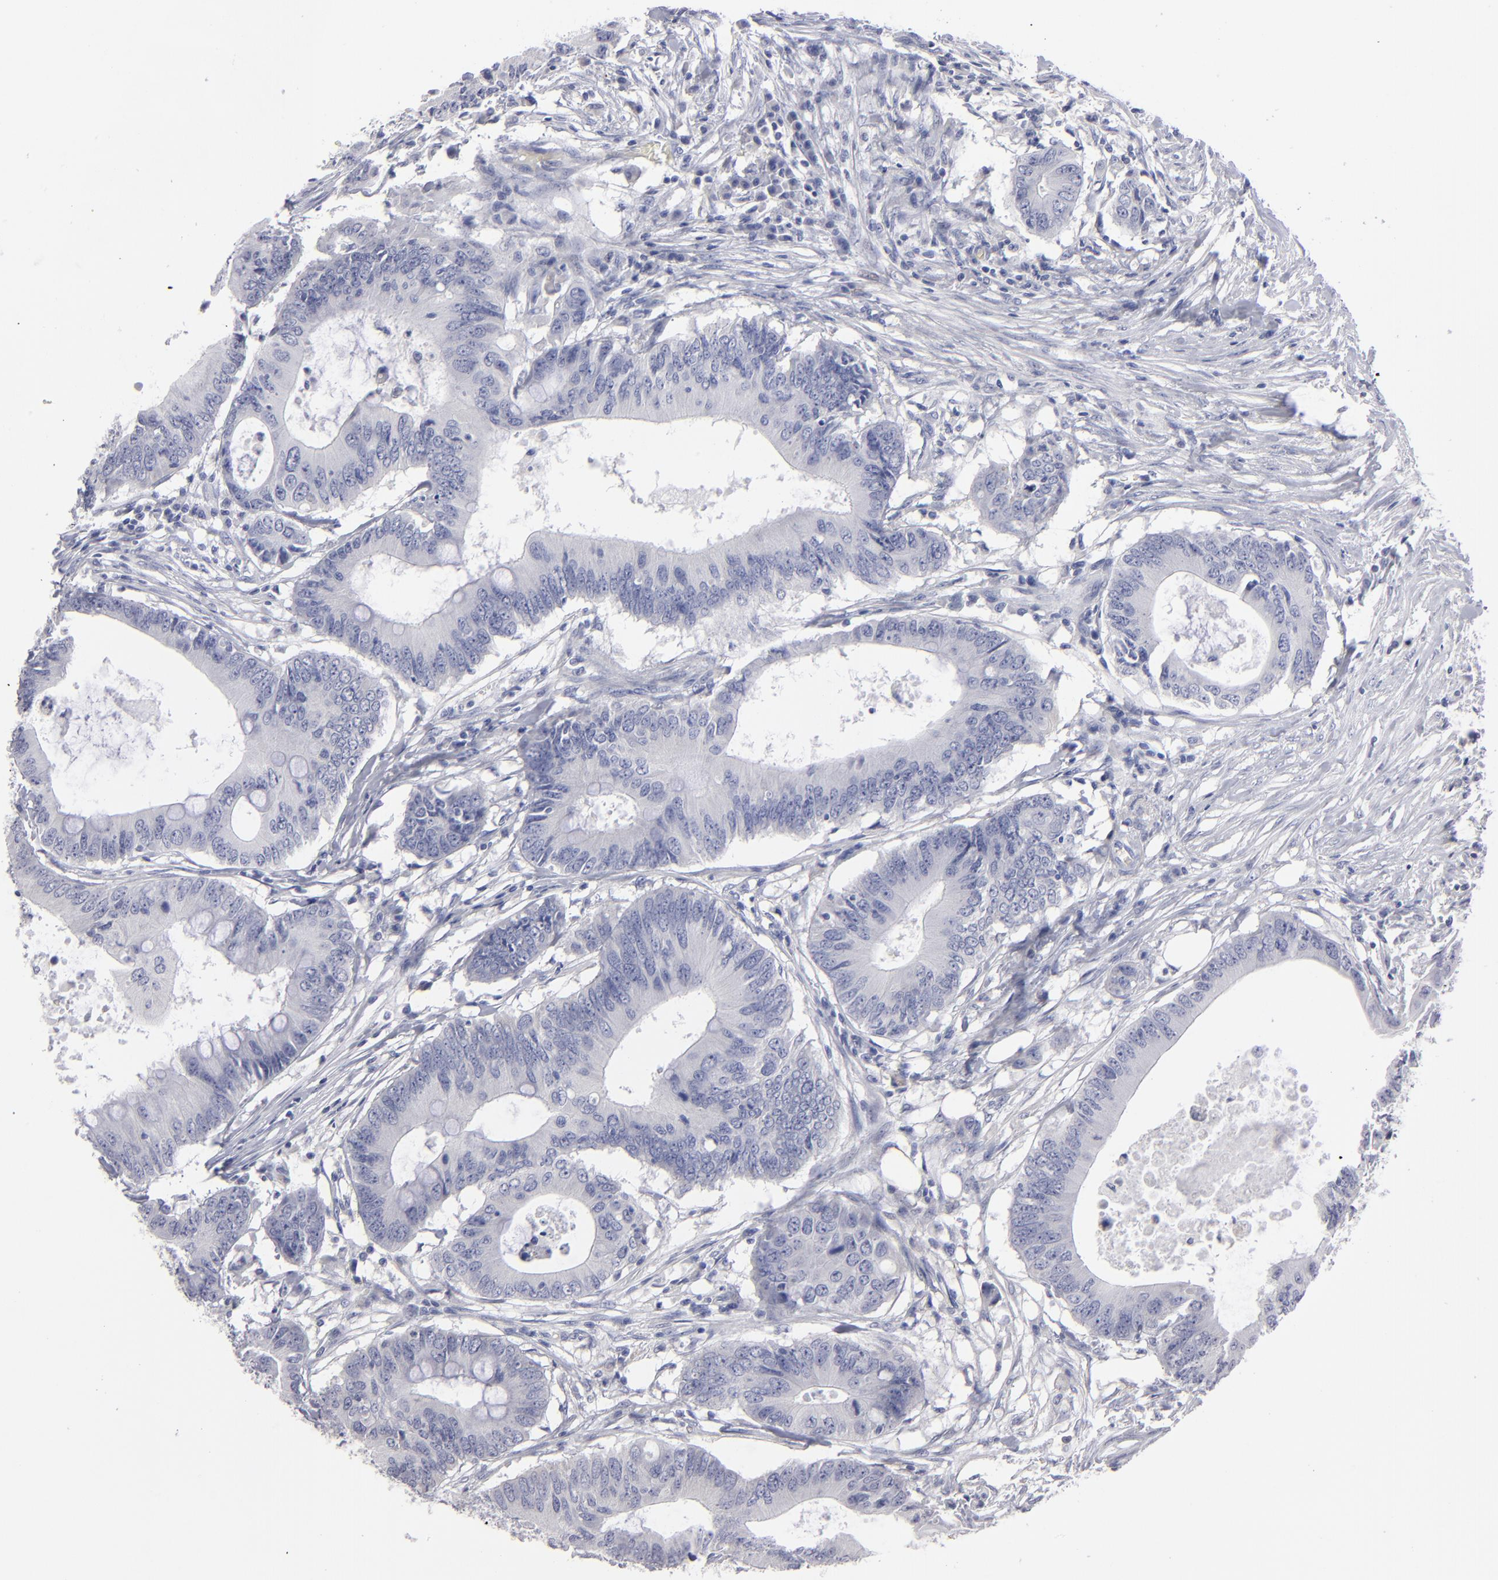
{"staining": {"intensity": "negative", "quantity": "none", "location": "none"}, "tissue": "colorectal cancer", "cell_type": "Tumor cells", "image_type": "cancer", "snomed": [{"axis": "morphology", "description": "Adenocarcinoma, NOS"}, {"axis": "topography", "description": "Colon"}], "caption": "The image exhibits no significant expression in tumor cells of colorectal adenocarcinoma.", "gene": "CADM3", "patient": {"sex": "male", "age": 71}}